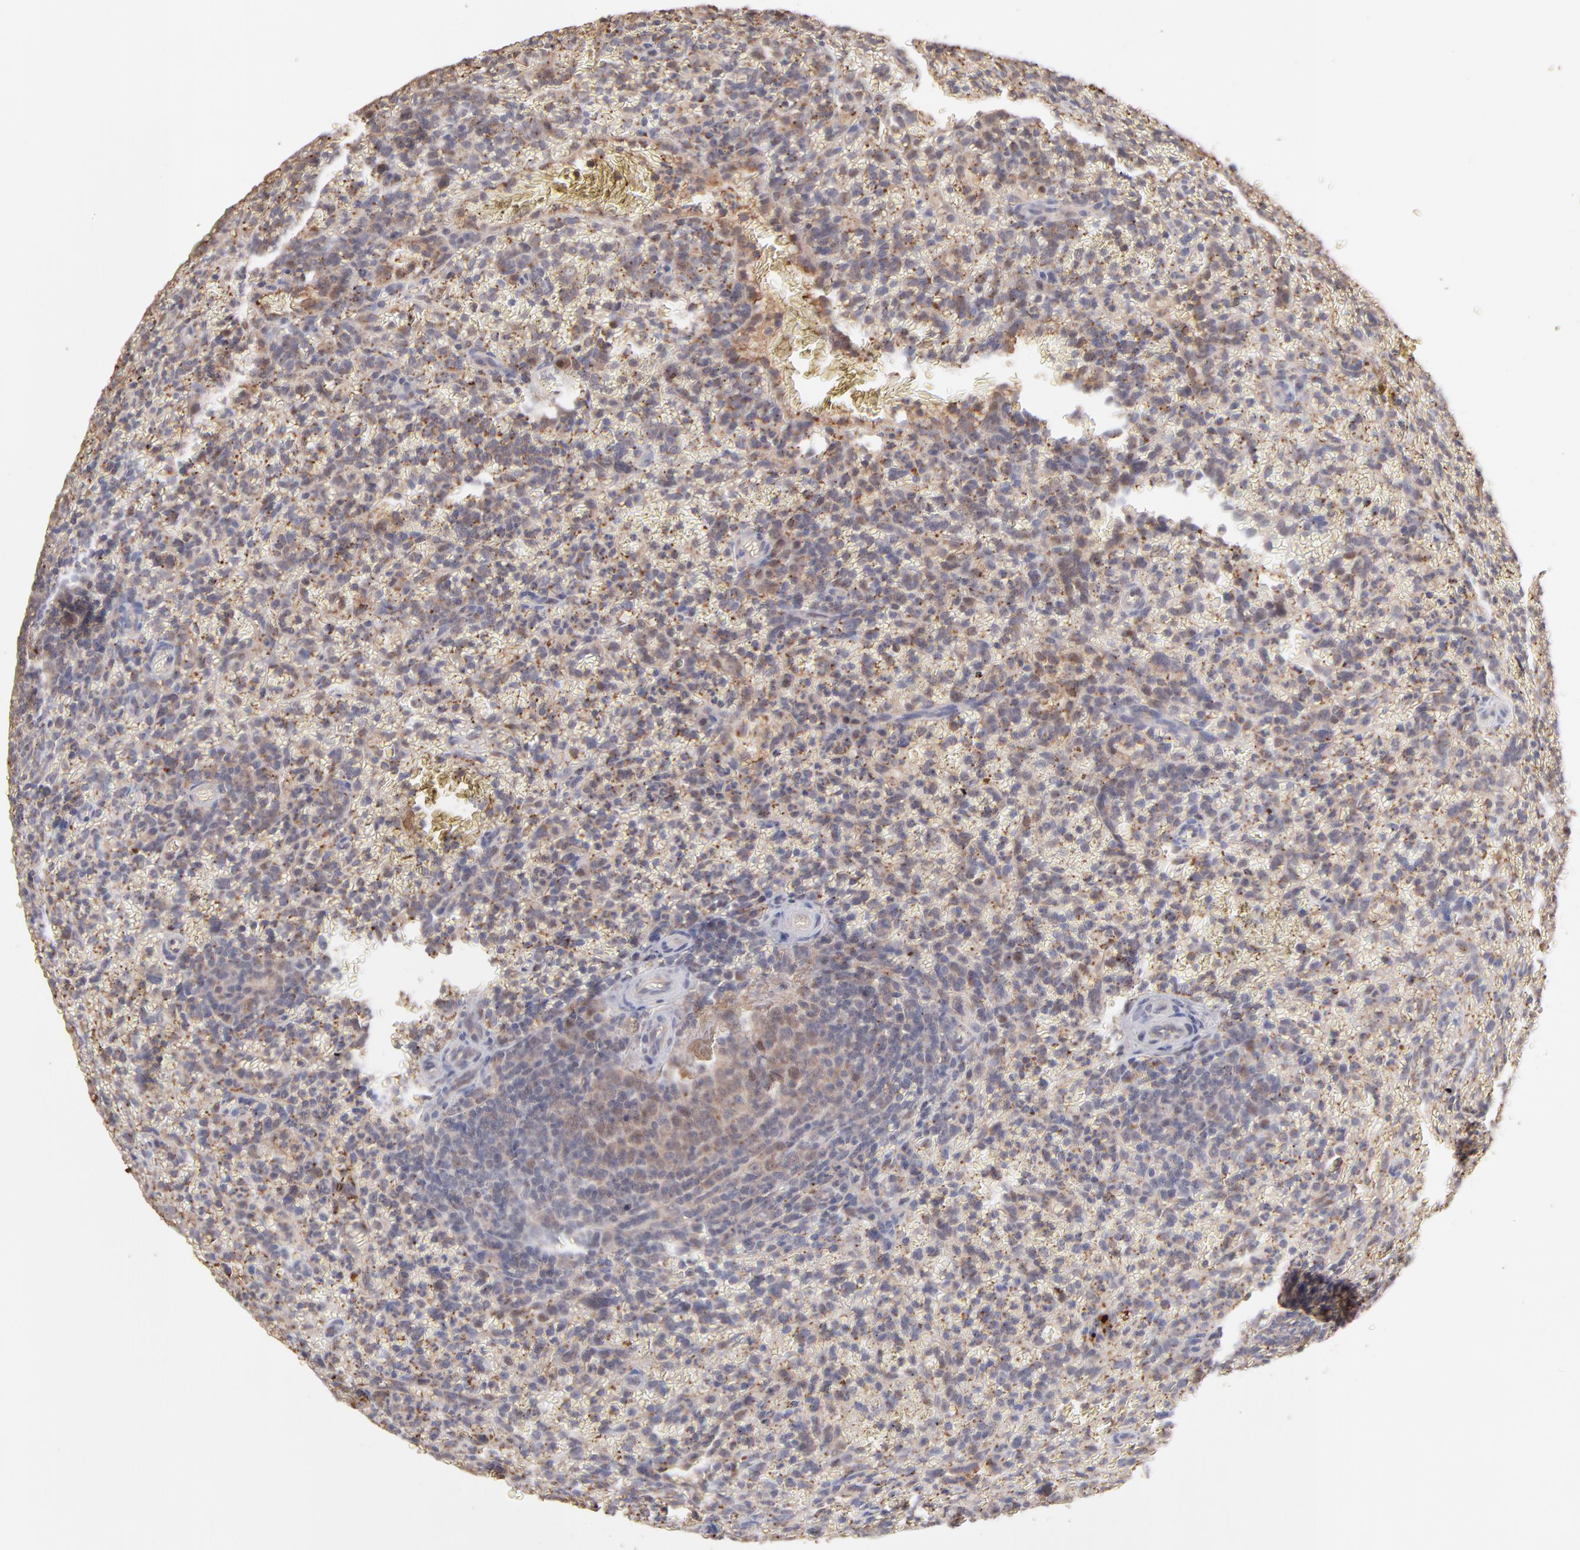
{"staining": {"intensity": "weak", "quantity": "25%-75%", "location": "cytoplasmic/membranous"}, "tissue": "lymphoma", "cell_type": "Tumor cells", "image_type": "cancer", "snomed": [{"axis": "morphology", "description": "Malignant lymphoma, non-Hodgkin's type, Low grade"}, {"axis": "topography", "description": "Spleen"}], "caption": "Tumor cells display weak cytoplasmic/membranous expression in about 25%-75% of cells in malignant lymphoma, non-Hodgkin's type (low-grade).", "gene": "PSMD14", "patient": {"sex": "female", "age": 64}}